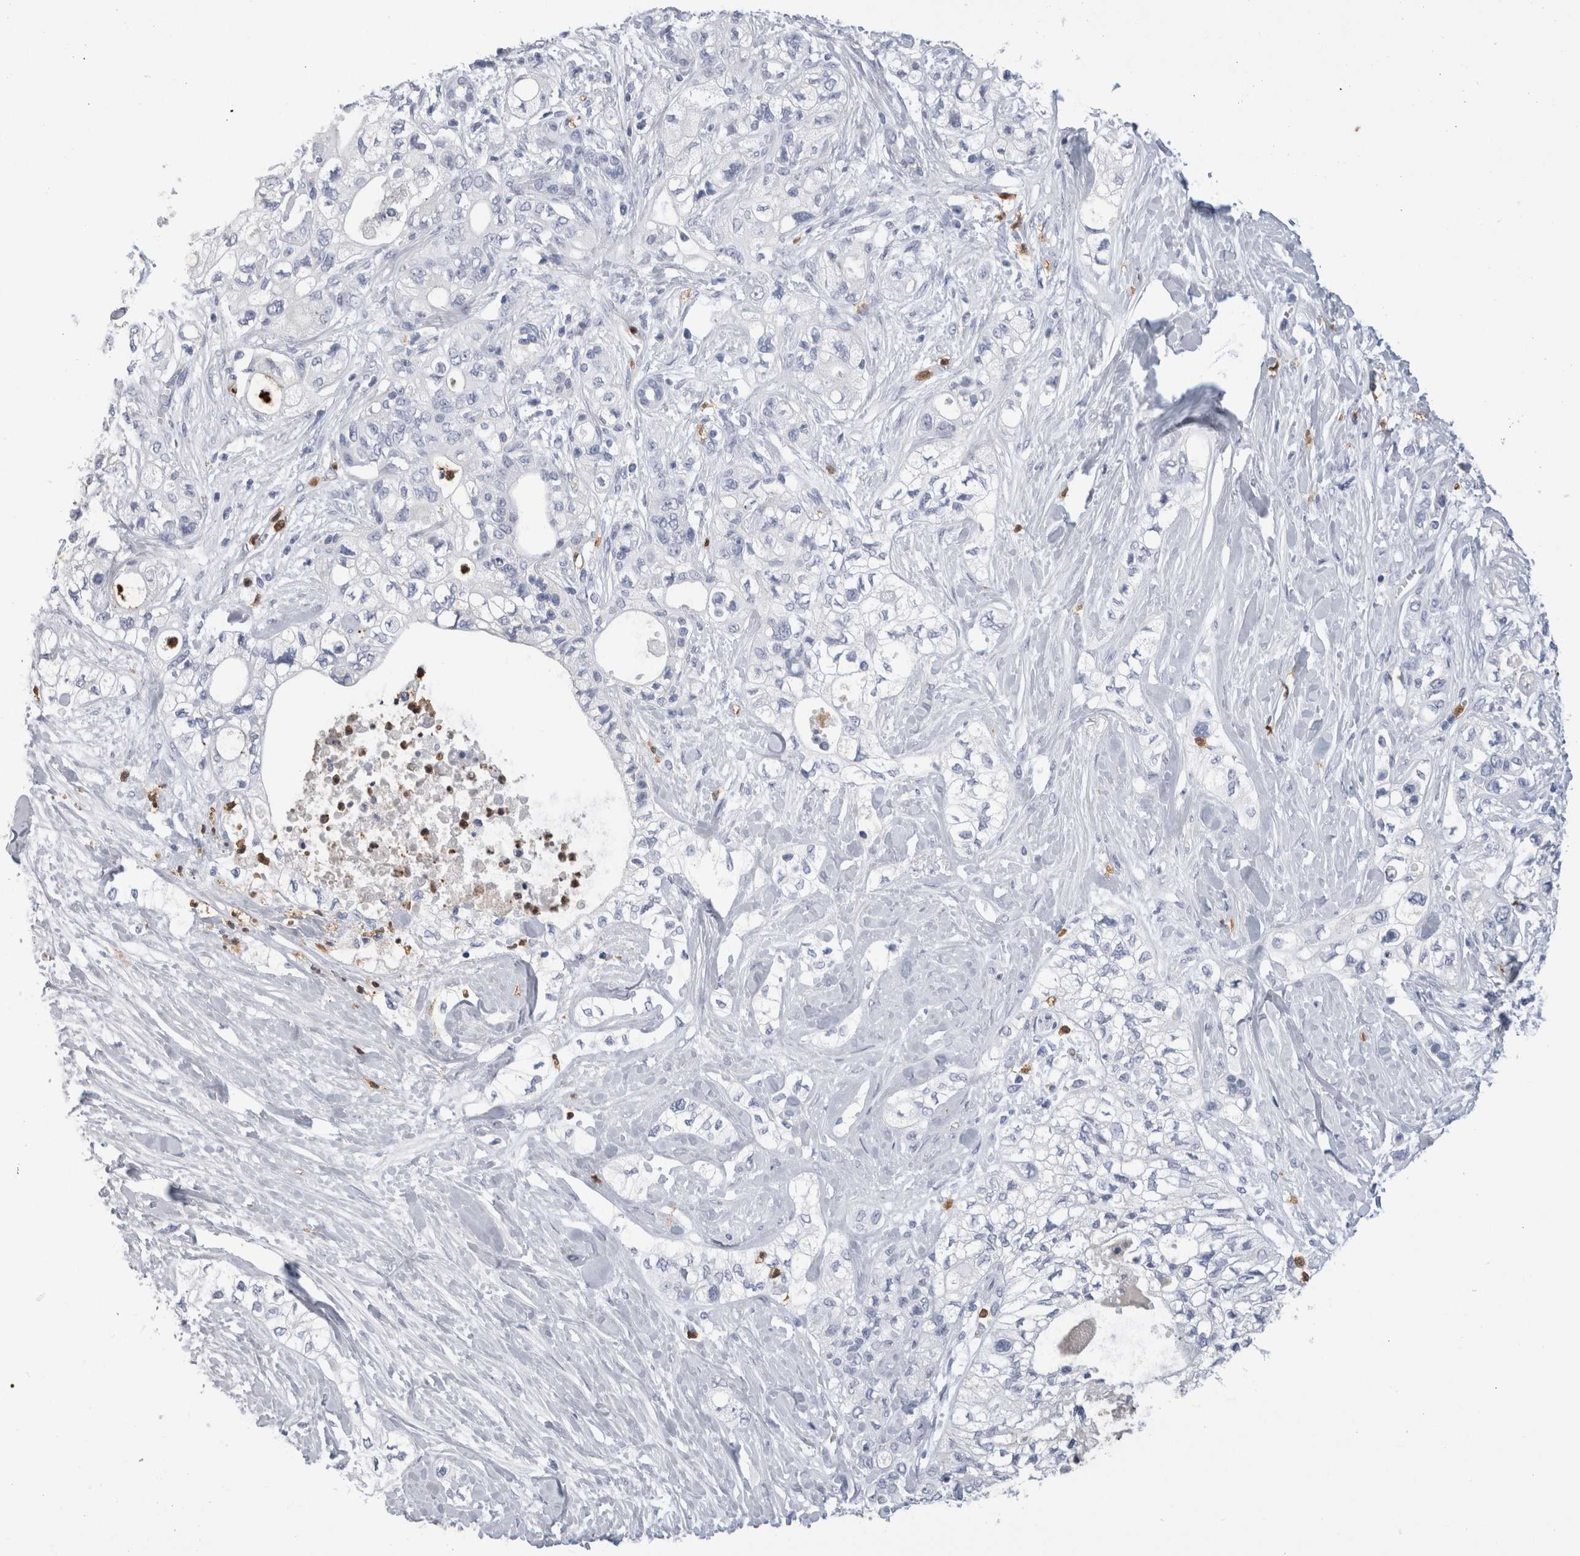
{"staining": {"intensity": "negative", "quantity": "none", "location": "none"}, "tissue": "pancreatic cancer", "cell_type": "Tumor cells", "image_type": "cancer", "snomed": [{"axis": "morphology", "description": "Adenocarcinoma, NOS"}, {"axis": "topography", "description": "Pancreas"}], "caption": "Tumor cells are negative for protein expression in human adenocarcinoma (pancreatic). (Stains: DAB immunohistochemistry (IHC) with hematoxylin counter stain, Microscopy: brightfield microscopy at high magnification).", "gene": "S100A12", "patient": {"sex": "male", "age": 70}}